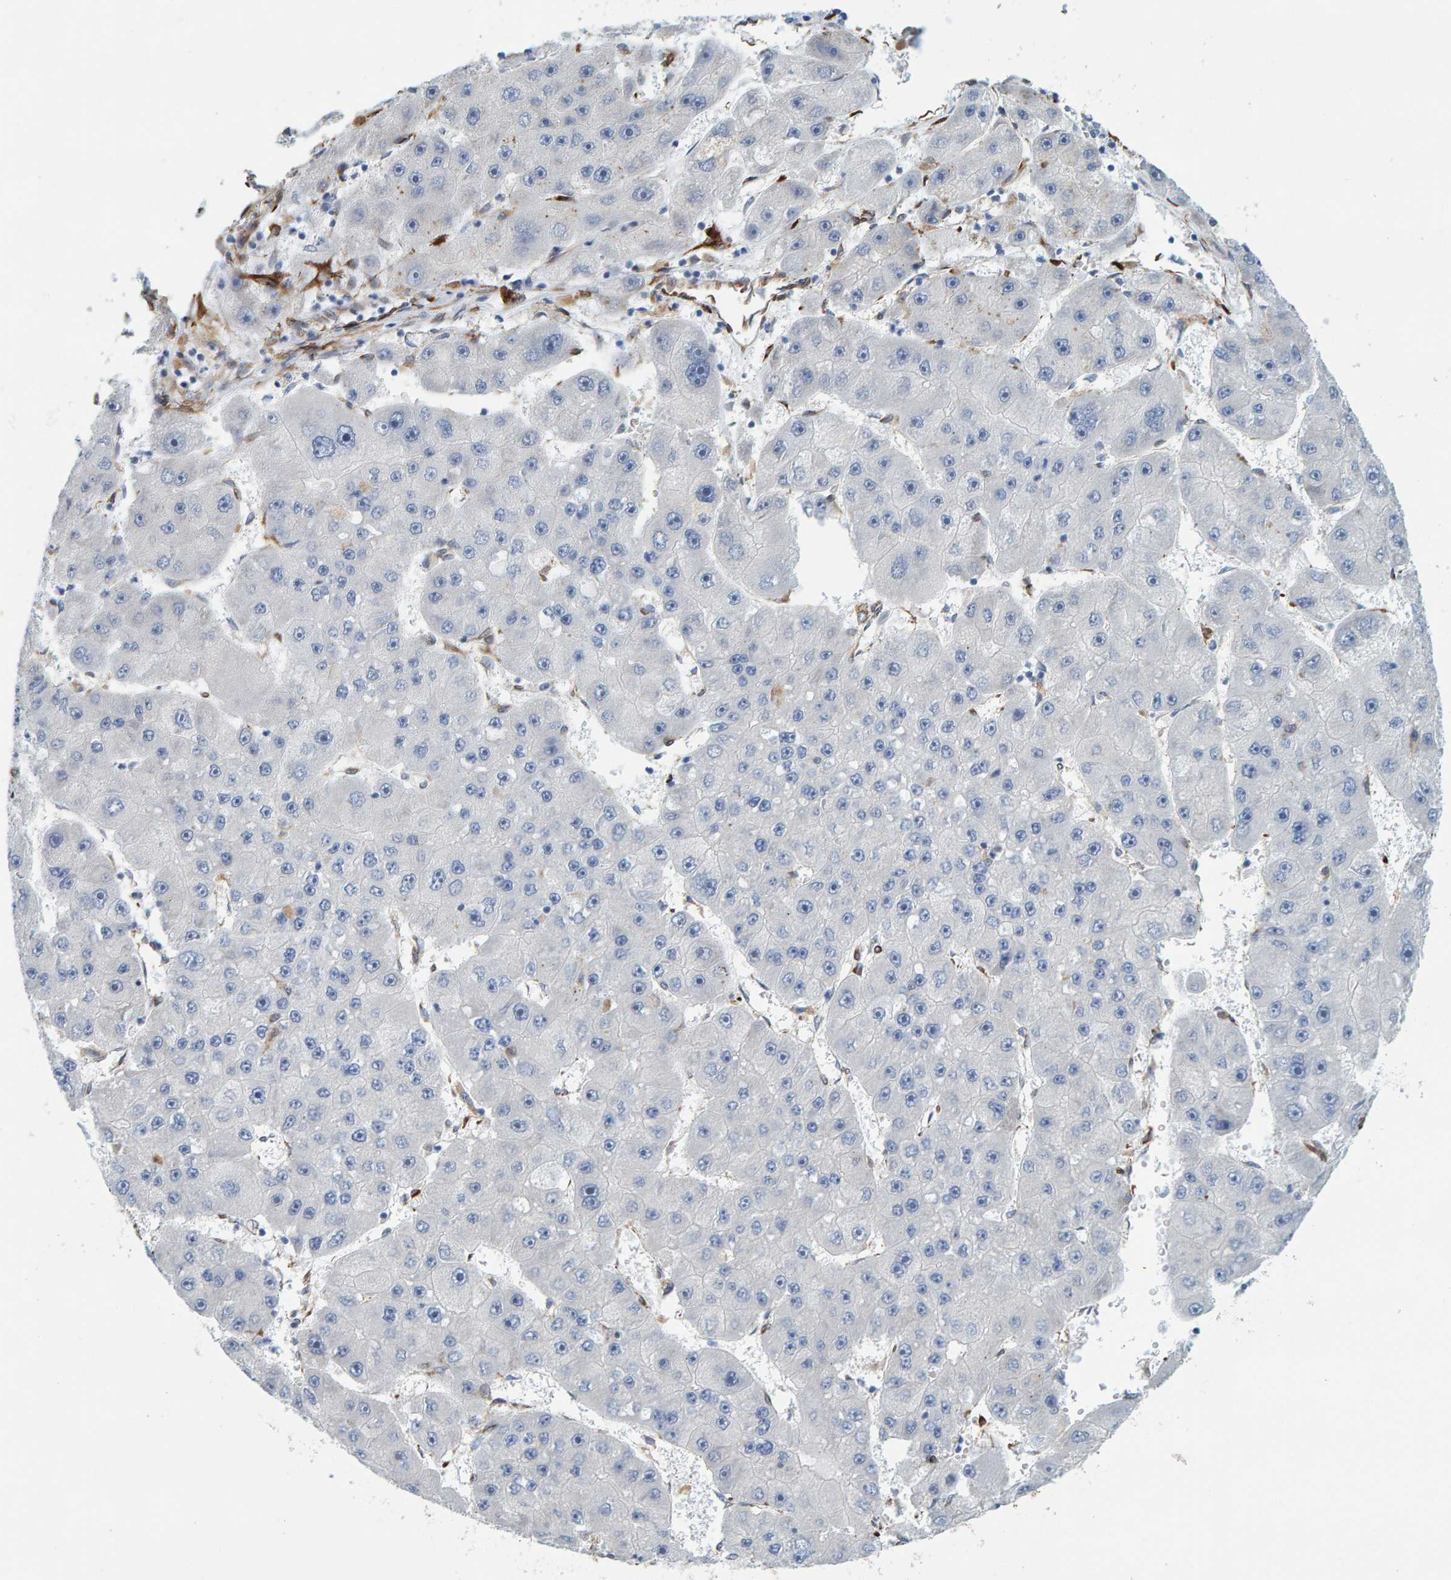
{"staining": {"intensity": "negative", "quantity": "none", "location": "none"}, "tissue": "liver cancer", "cell_type": "Tumor cells", "image_type": "cancer", "snomed": [{"axis": "morphology", "description": "Carcinoma, Hepatocellular, NOS"}, {"axis": "topography", "description": "Liver"}], "caption": "DAB (3,3'-diaminobenzidine) immunohistochemical staining of human liver hepatocellular carcinoma exhibits no significant staining in tumor cells. Nuclei are stained in blue.", "gene": "MMP16", "patient": {"sex": "female", "age": 61}}